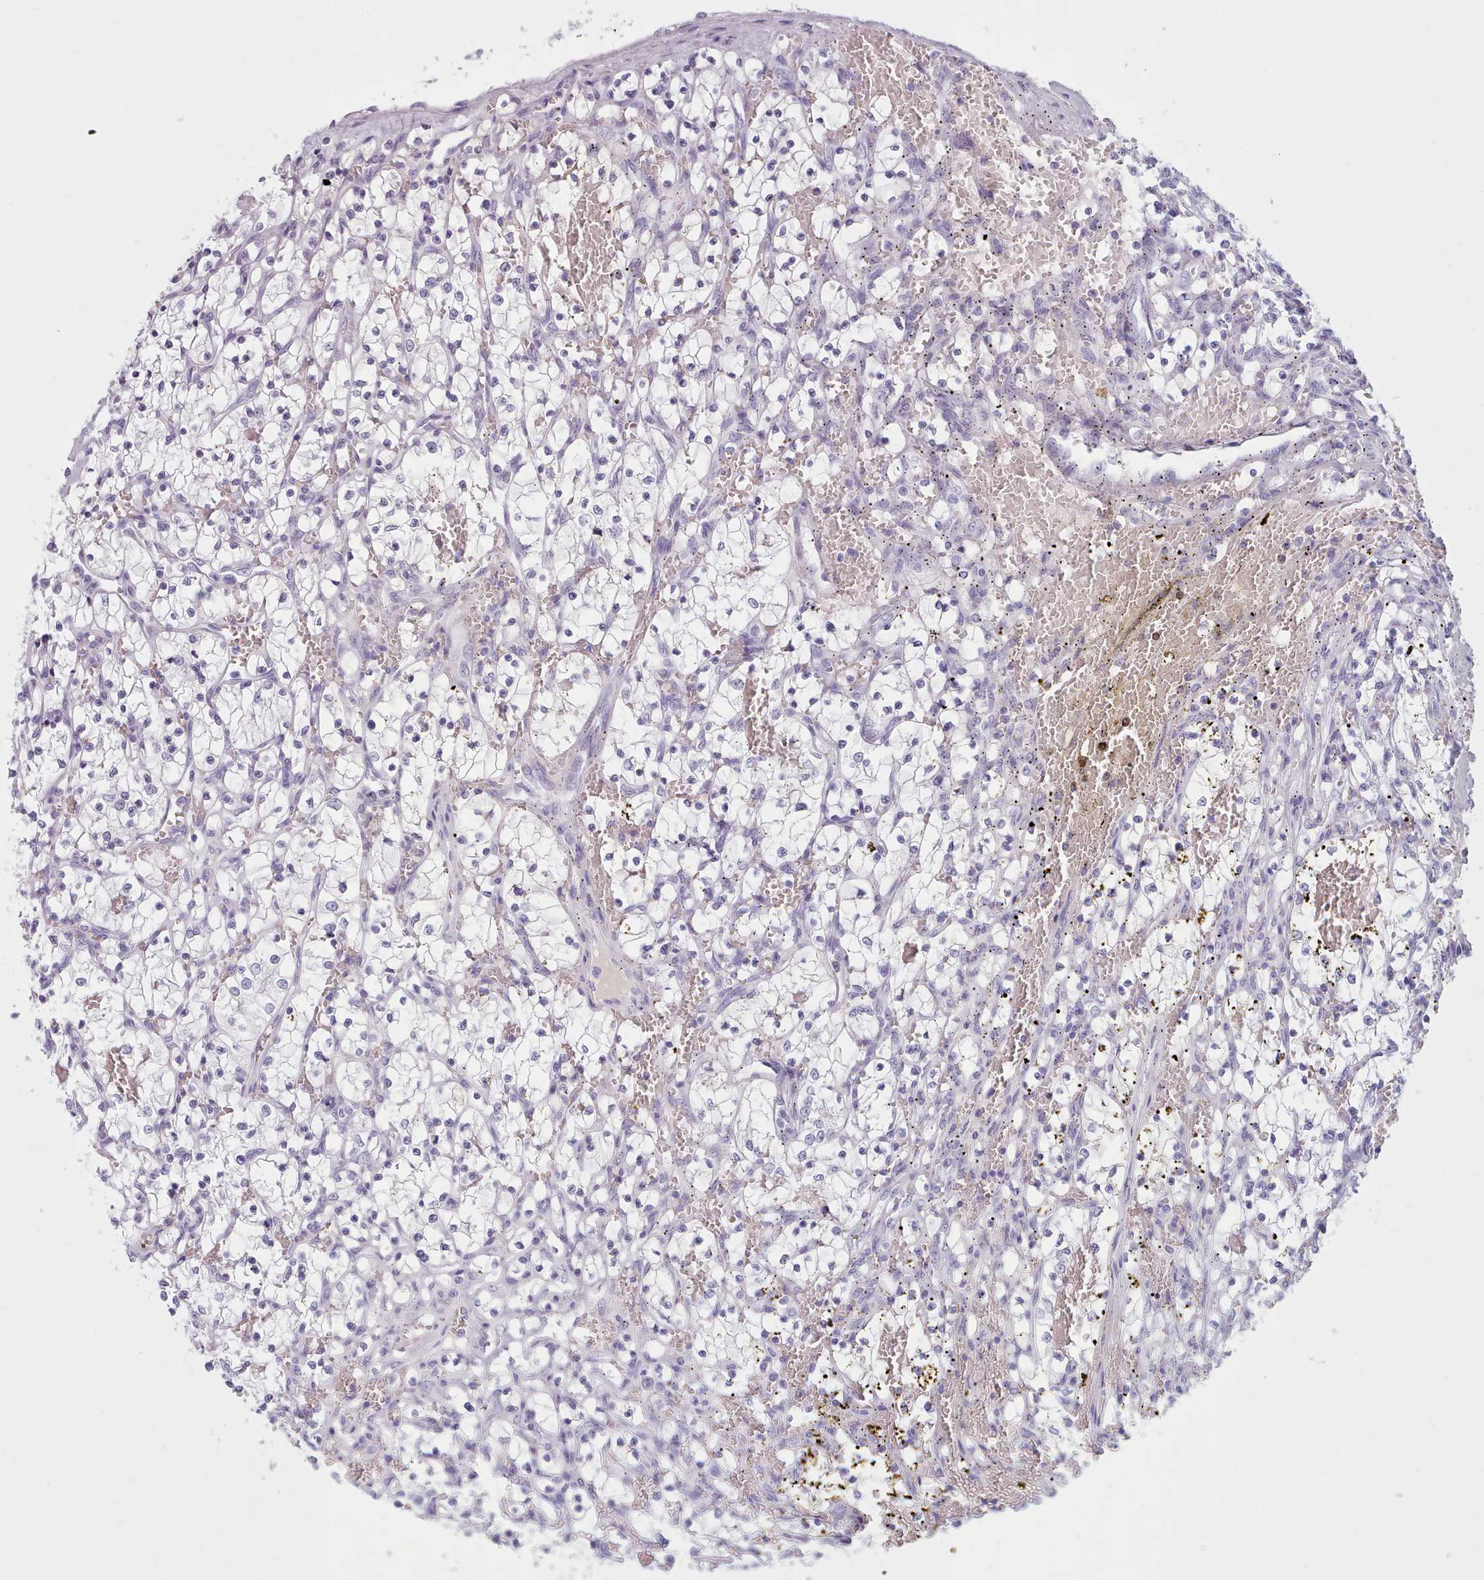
{"staining": {"intensity": "negative", "quantity": "none", "location": "none"}, "tissue": "renal cancer", "cell_type": "Tumor cells", "image_type": "cancer", "snomed": [{"axis": "morphology", "description": "Adenocarcinoma, NOS"}, {"axis": "topography", "description": "Kidney"}], "caption": "Immunohistochemistry micrograph of adenocarcinoma (renal) stained for a protein (brown), which demonstrates no expression in tumor cells. Brightfield microscopy of IHC stained with DAB (brown) and hematoxylin (blue), captured at high magnification.", "gene": "ZNF43", "patient": {"sex": "female", "age": 69}}